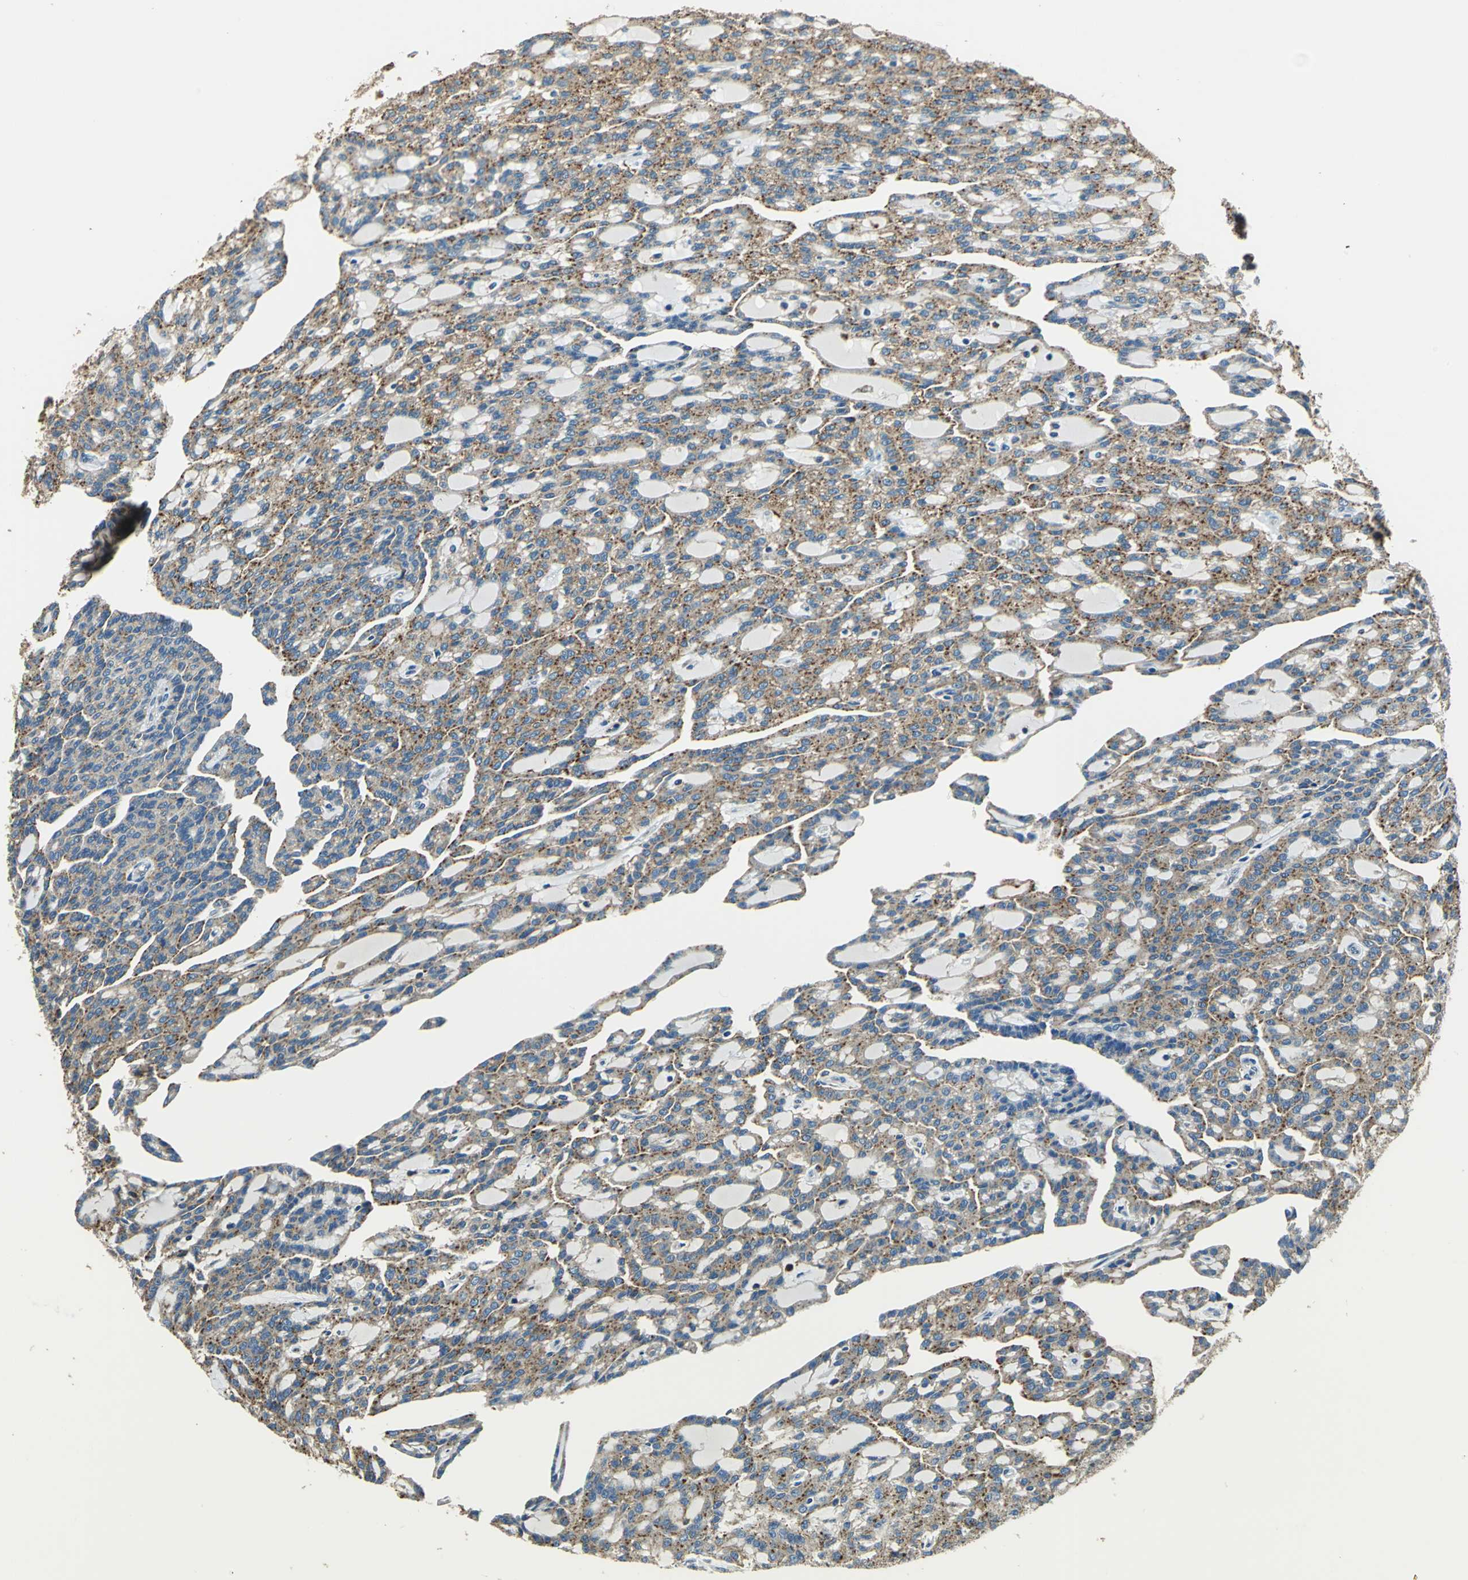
{"staining": {"intensity": "moderate", "quantity": "25%-75%", "location": "cytoplasmic/membranous"}, "tissue": "renal cancer", "cell_type": "Tumor cells", "image_type": "cancer", "snomed": [{"axis": "morphology", "description": "Adenocarcinoma, NOS"}, {"axis": "topography", "description": "Kidney"}], "caption": "Renal adenocarcinoma was stained to show a protein in brown. There is medium levels of moderate cytoplasmic/membranous positivity in approximately 25%-75% of tumor cells.", "gene": "NIT1", "patient": {"sex": "male", "age": 63}}